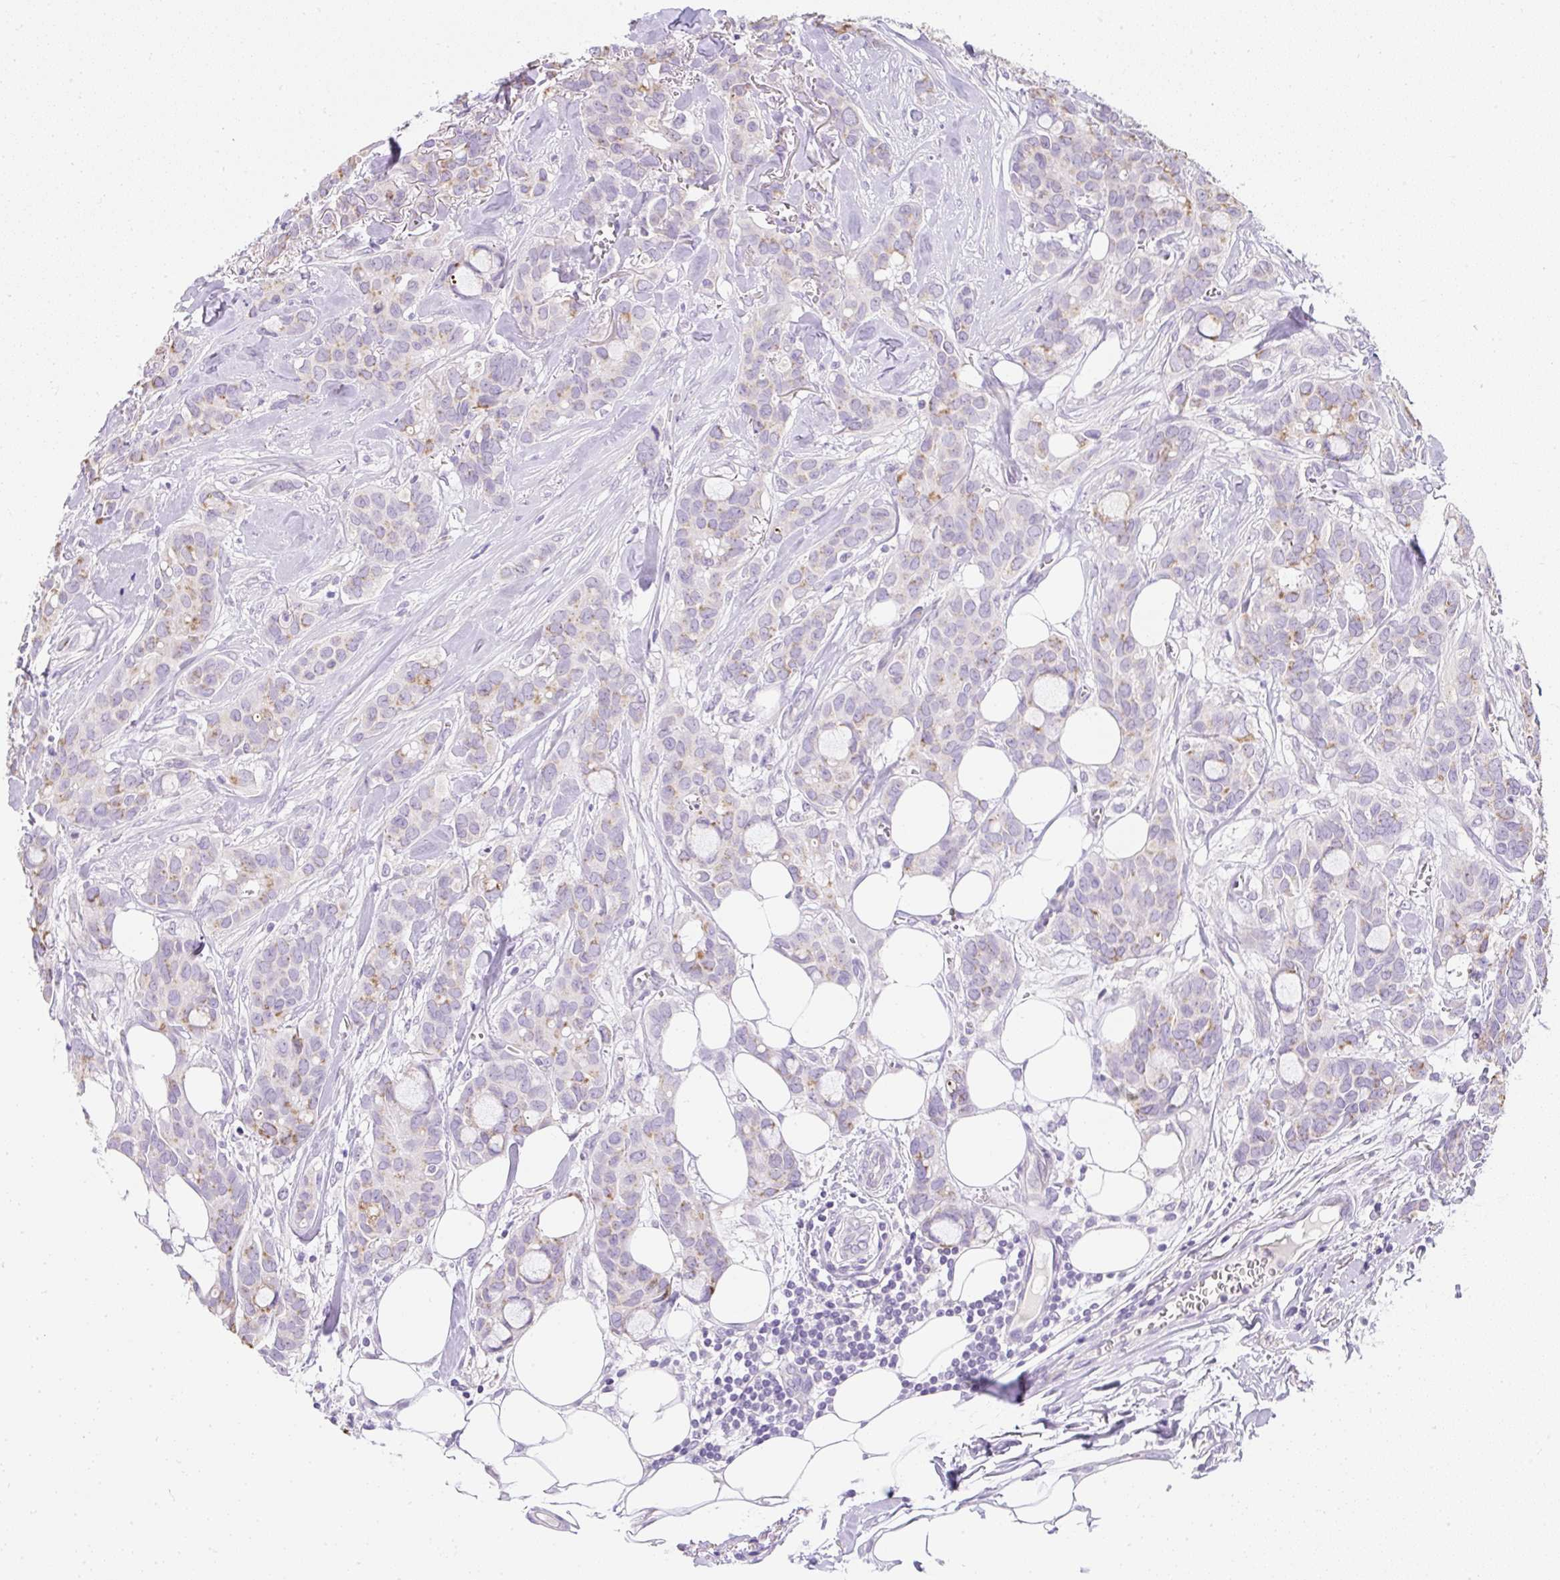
{"staining": {"intensity": "moderate", "quantity": "<25%", "location": "cytoplasmic/membranous"}, "tissue": "breast cancer", "cell_type": "Tumor cells", "image_type": "cancer", "snomed": [{"axis": "morphology", "description": "Duct carcinoma"}, {"axis": "topography", "description": "Breast"}], "caption": "Tumor cells demonstrate moderate cytoplasmic/membranous staining in approximately <25% of cells in breast infiltrating ductal carcinoma.", "gene": "DTX4", "patient": {"sex": "female", "age": 84}}